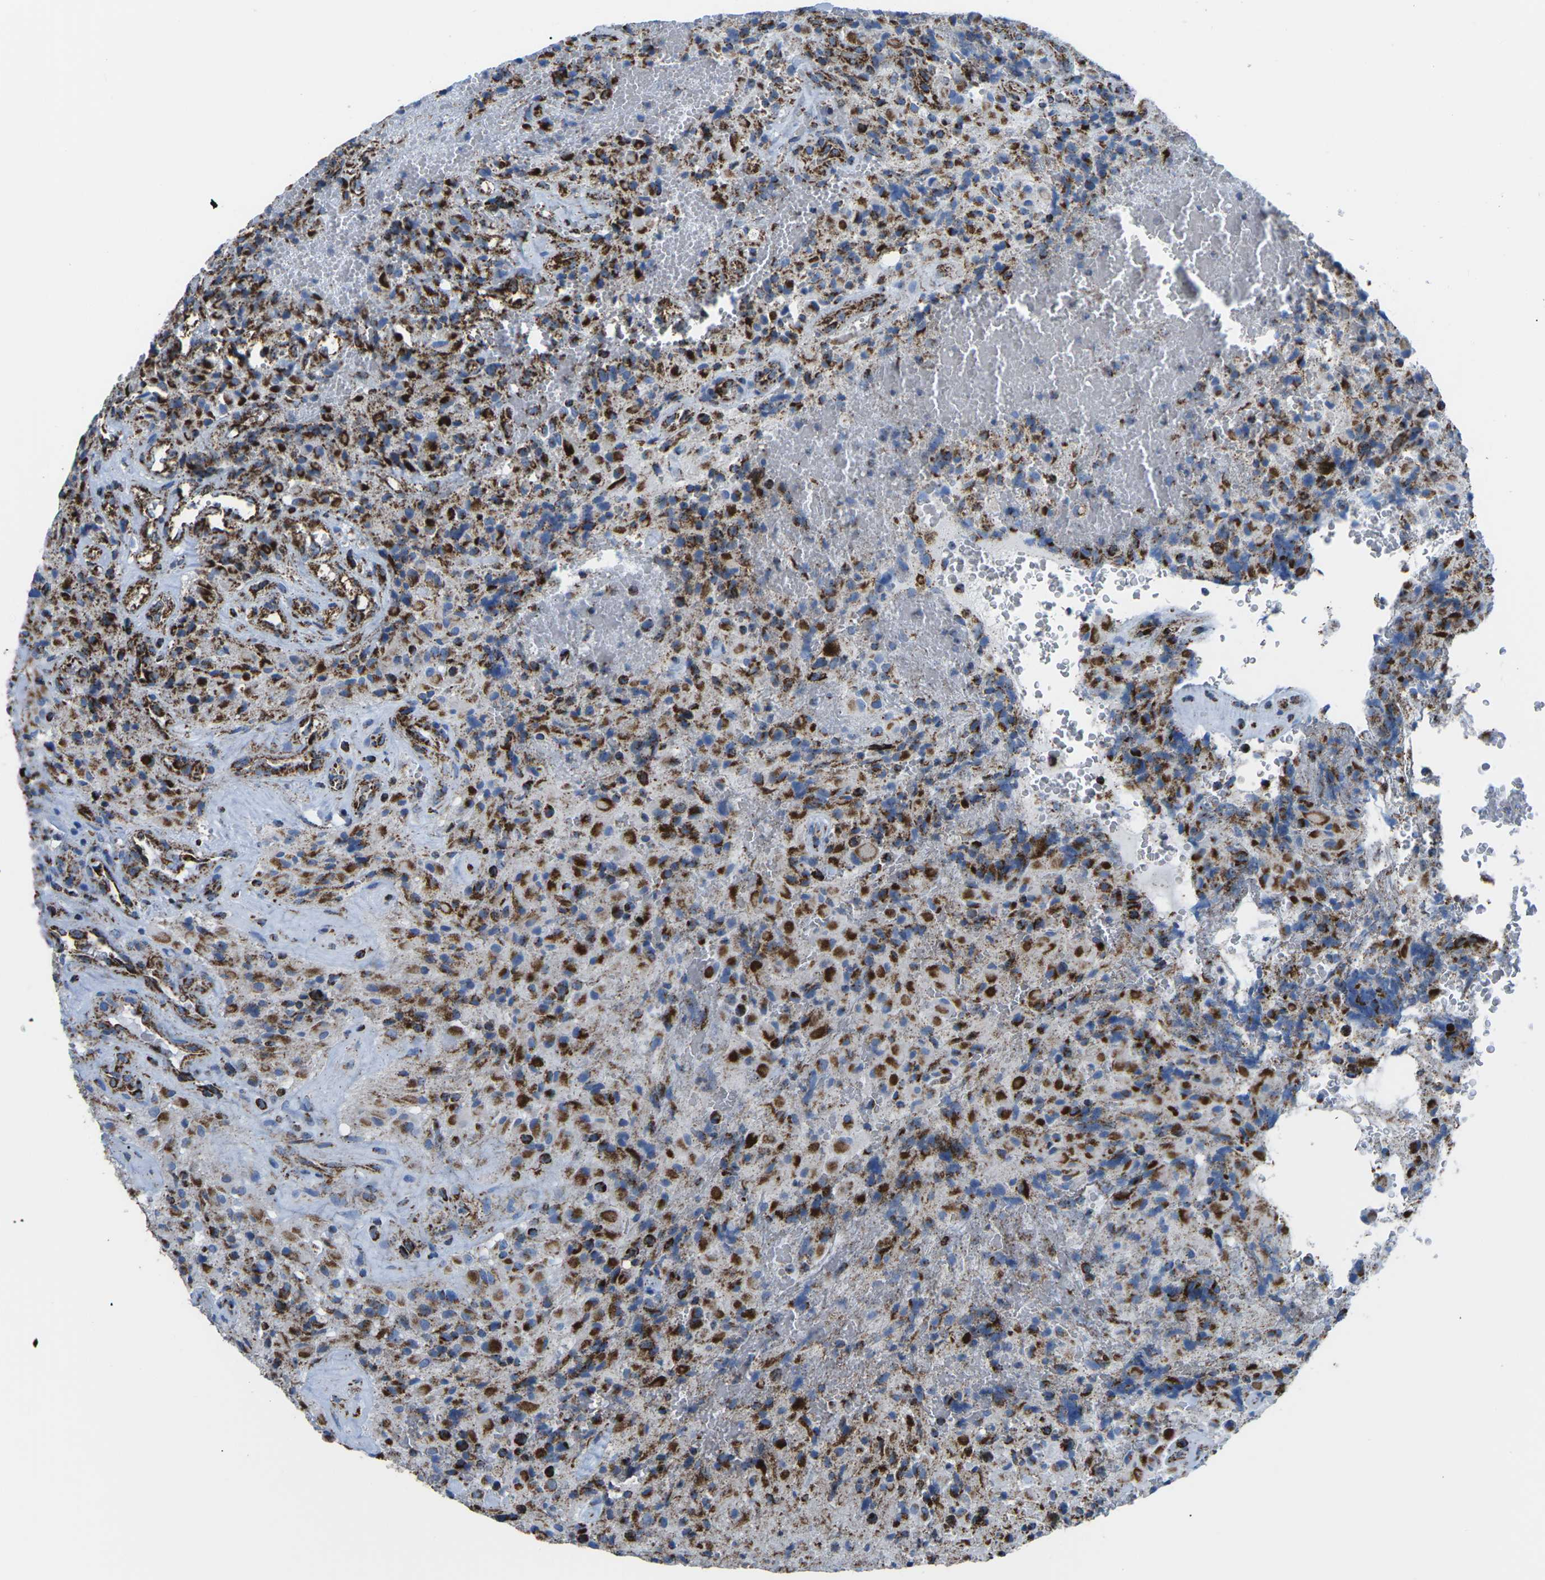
{"staining": {"intensity": "strong", "quantity": ">75%", "location": "cytoplasmic/membranous"}, "tissue": "glioma", "cell_type": "Tumor cells", "image_type": "cancer", "snomed": [{"axis": "morphology", "description": "Glioma, malignant, High grade"}, {"axis": "topography", "description": "Brain"}], "caption": "The photomicrograph shows a brown stain indicating the presence of a protein in the cytoplasmic/membranous of tumor cells in high-grade glioma (malignant). The staining was performed using DAB to visualize the protein expression in brown, while the nuclei were stained in blue with hematoxylin (Magnification: 20x).", "gene": "MT-CO2", "patient": {"sex": "male", "age": 71}}